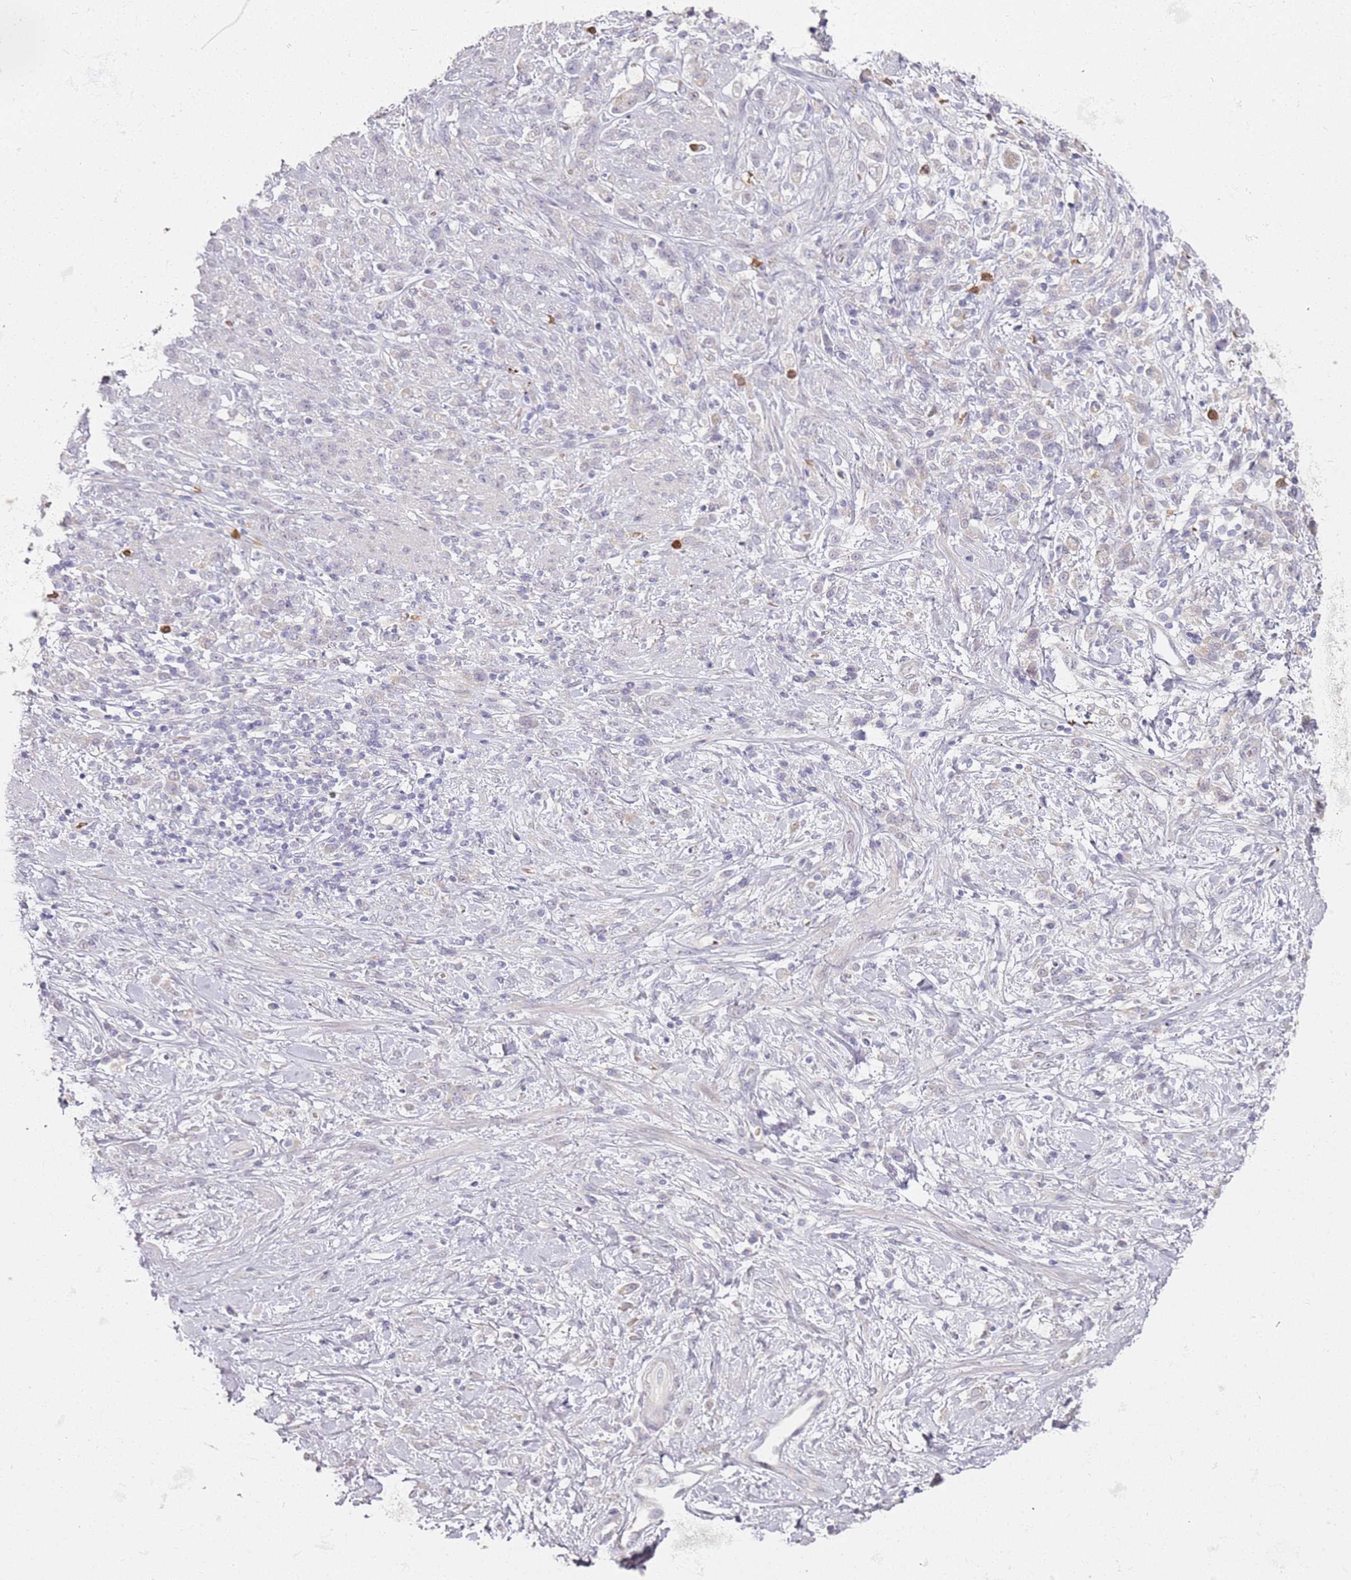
{"staining": {"intensity": "negative", "quantity": "none", "location": "none"}, "tissue": "stomach cancer", "cell_type": "Tumor cells", "image_type": "cancer", "snomed": [{"axis": "morphology", "description": "Adenocarcinoma, NOS"}, {"axis": "topography", "description": "Stomach"}], "caption": "Protein analysis of stomach cancer (adenocarcinoma) exhibits no significant expression in tumor cells. (DAB immunohistochemistry (IHC) visualized using brightfield microscopy, high magnification).", "gene": "CD40LG", "patient": {"sex": "female", "age": 60}}